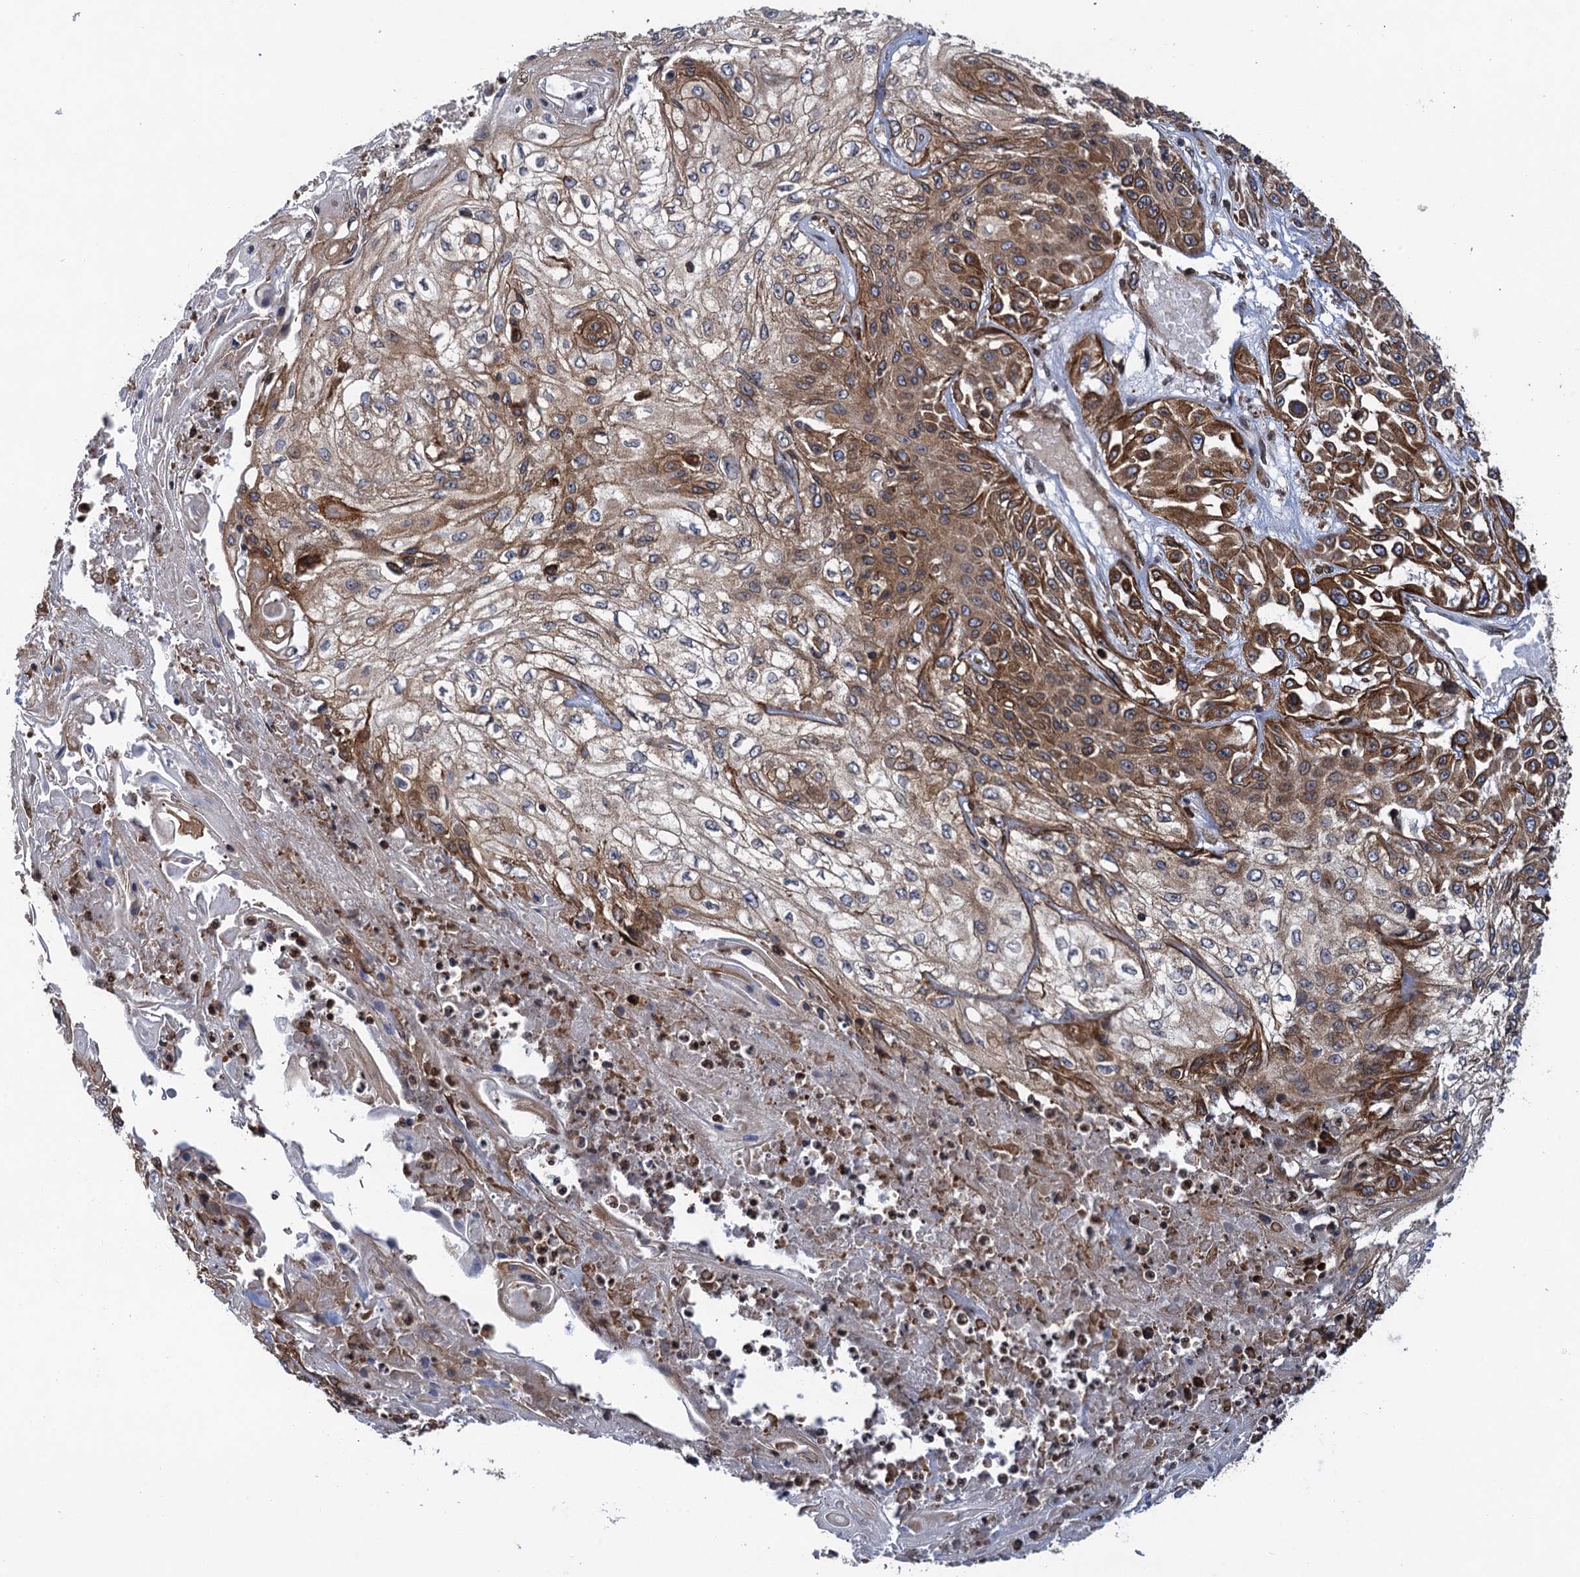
{"staining": {"intensity": "moderate", "quantity": "25%-75%", "location": "cytoplasmic/membranous"}, "tissue": "skin cancer", "cell_type": "Tumor cells", "image_type": "cancer", "snomed": [{"axis": "morphology", "description": "Squamous cell carcinoma, NOS"}, {"axis": "morphology", "description": "Squamous cell carcinoma, metastatic, NOS"}, {"axis": "topography", "description": "Skin"}, {"axis": "topography", "description": "Lymph node"}], "caption": "This image displays skin squamous cell carcinoma stained with IHC to label a protein in brown. The cytoplasmic/membranous of tumor cells show moderate positivity for the protein. Nuclei are counter-stained blue.", "gene": "ARMC5", "patient": {"sex": "male", "age": 75}}